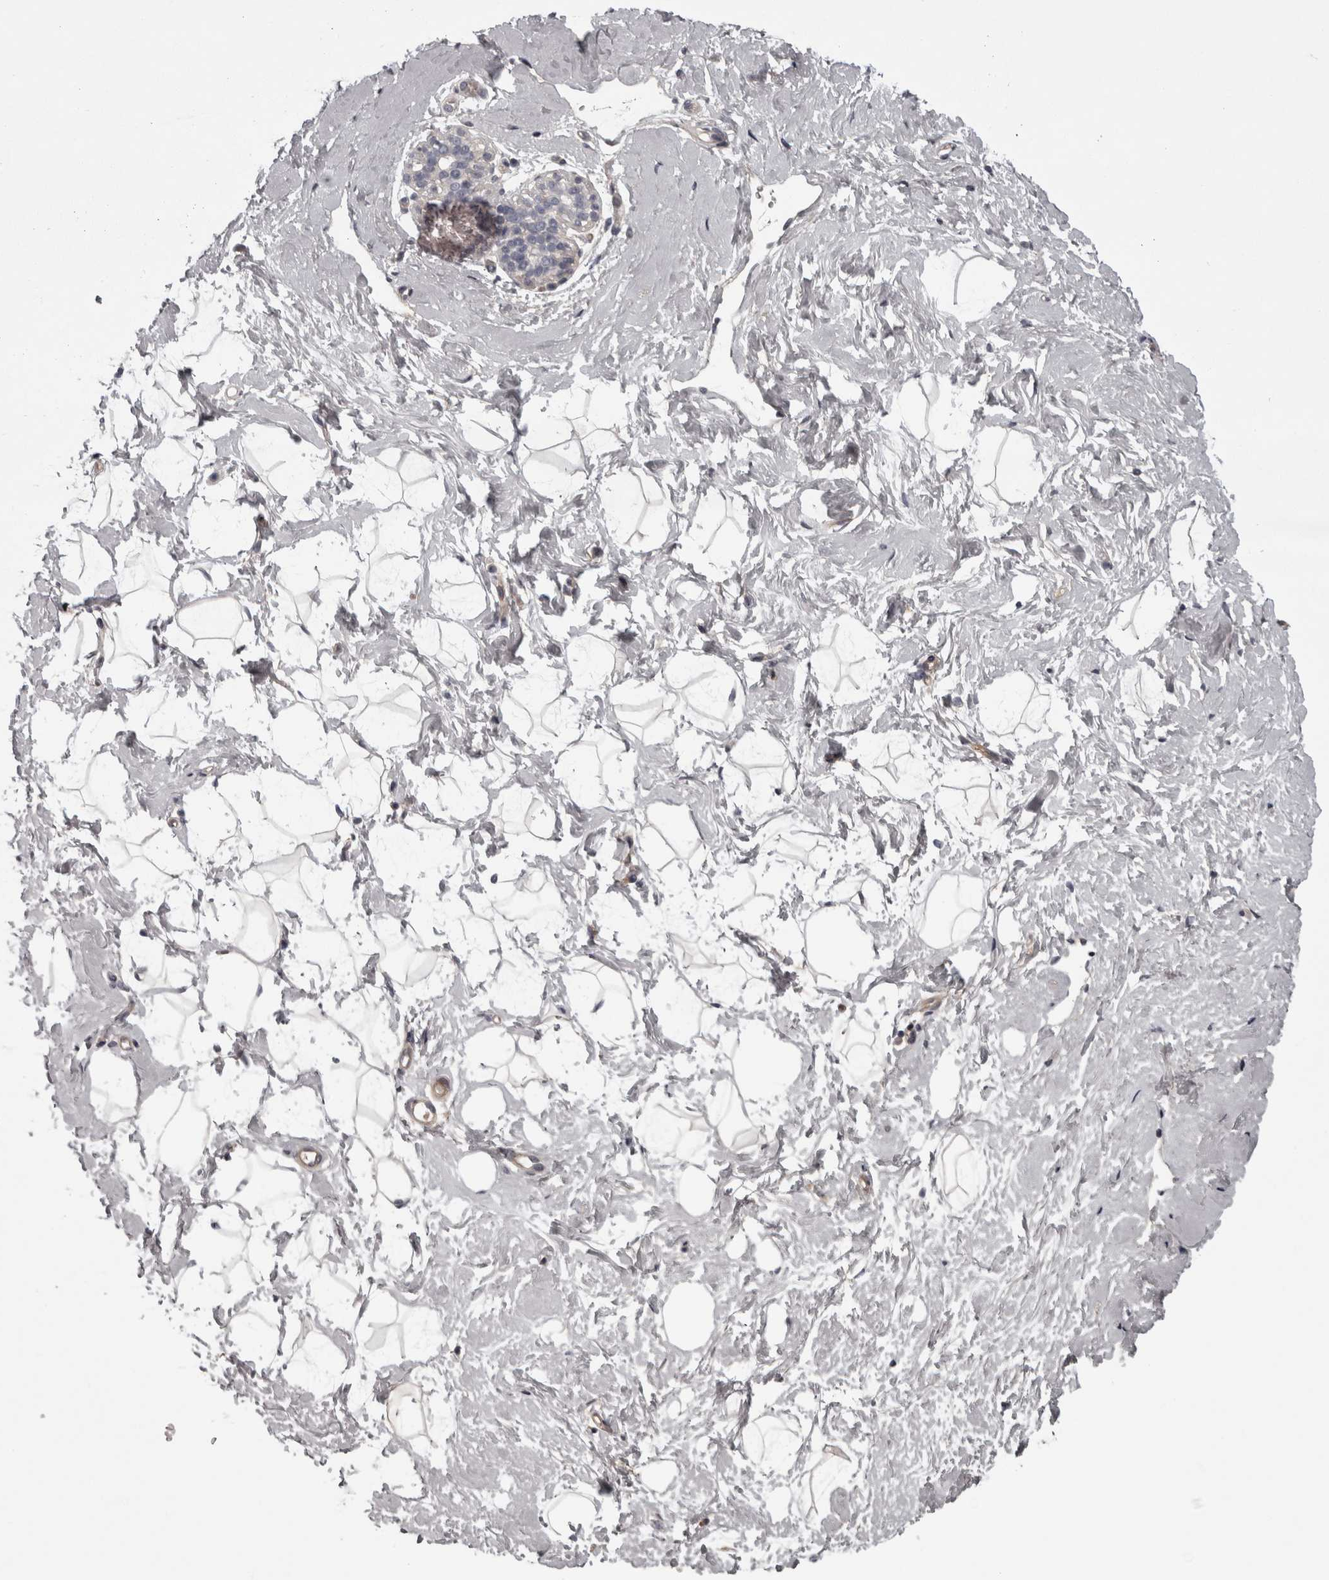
{"staining": {"intensity": "negative", "quantity": "none", "location": "none"}, "tissue": "breast", "cell_type": "Adipocytes", "image_type": "normal", "snomed": [{"axis": "morphology", "description": "Normal tissue, NOS"}, {"axis": "topography", "description": "Breast"}], "caption": "This is an immunohistochemistry (IHC) image of benign breast. There is no expression in adipocytes.", "gene": "RSU1", "patient": {"sex": "female", "age": 23}}